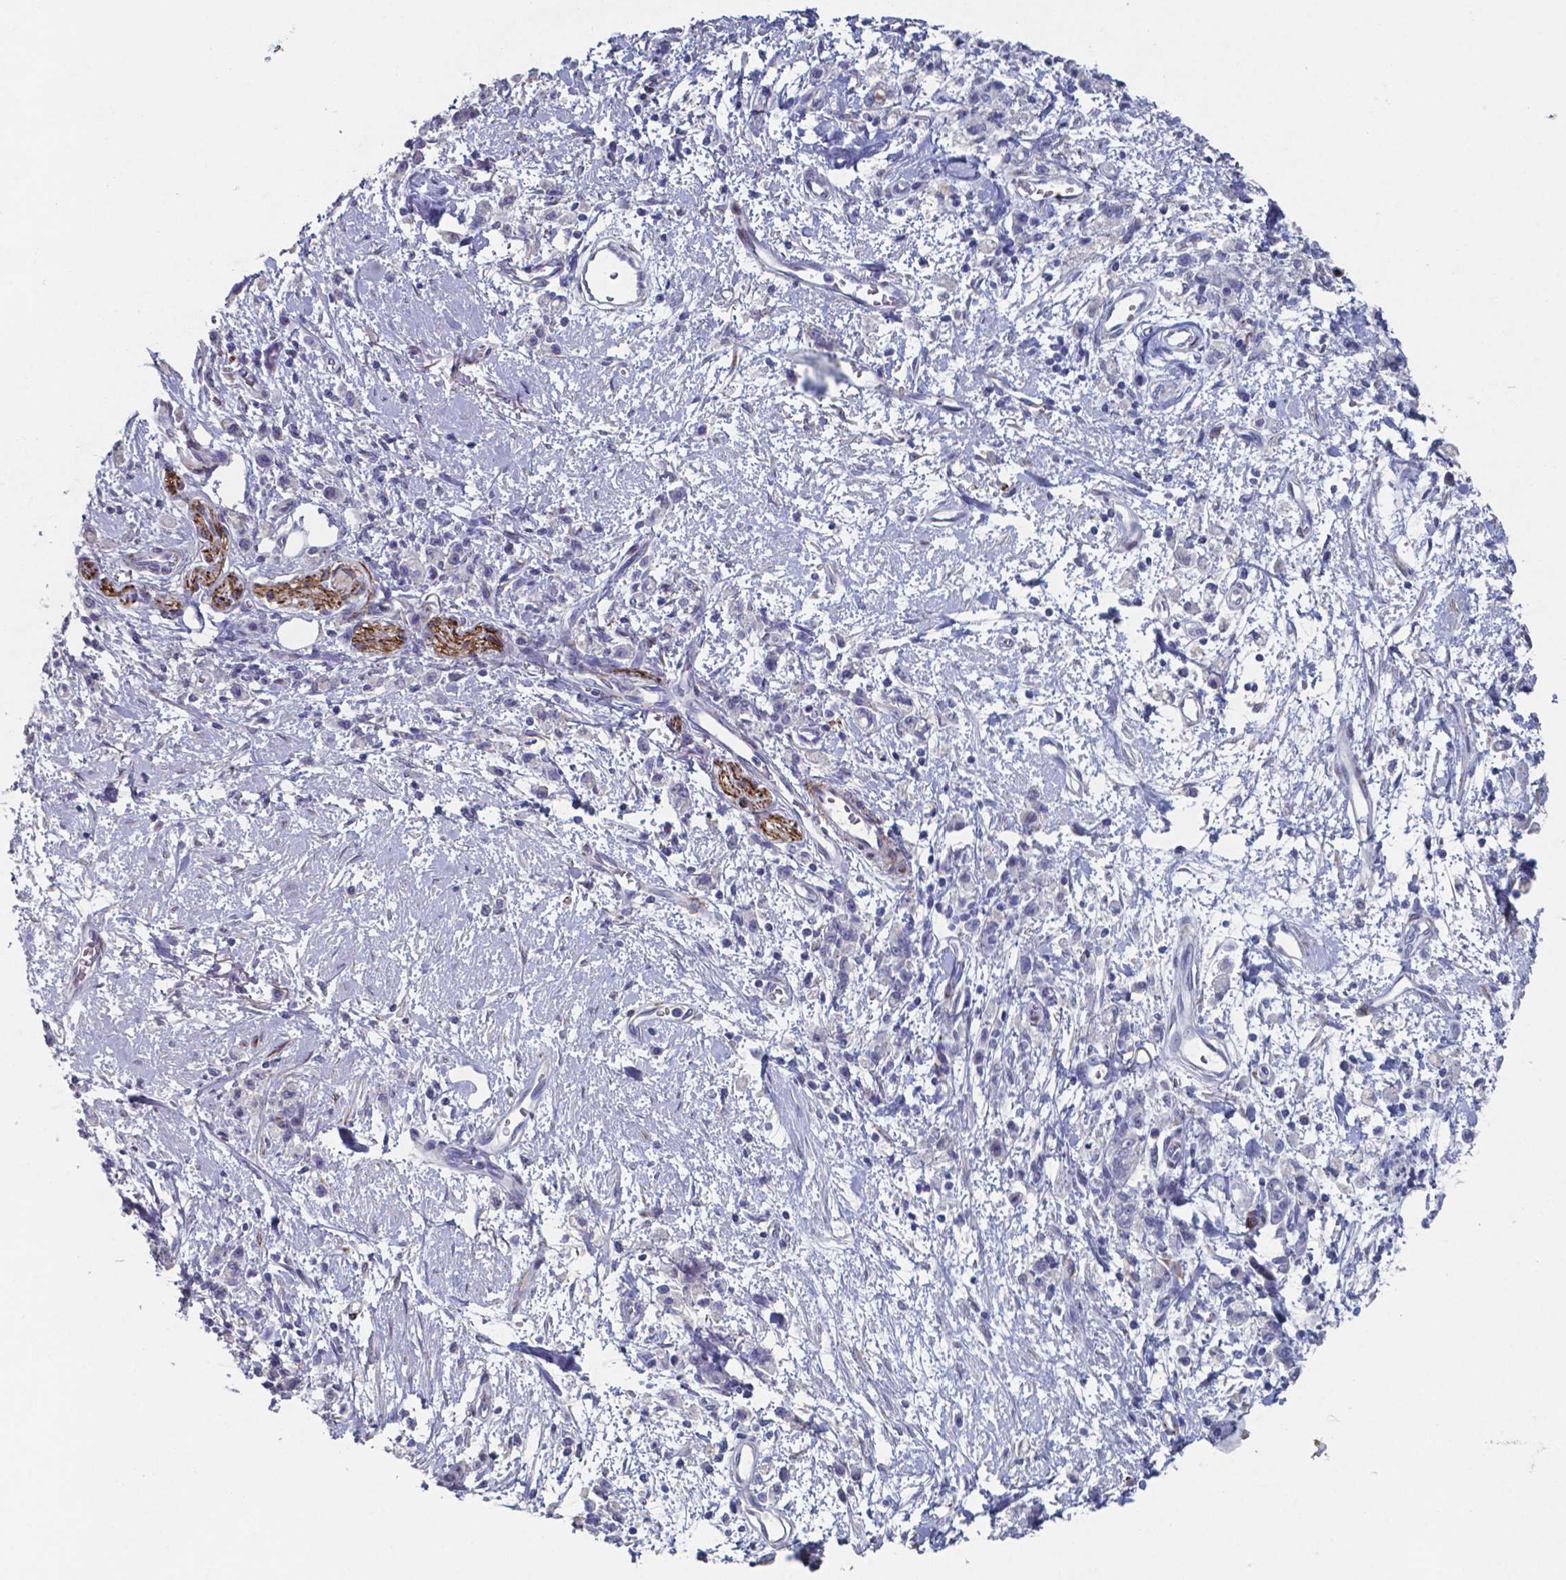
{"staining": {"intensity": "negative", "quantity": "none", "location": "none"}, "tissue": "stomach cancer", "cell_type": "Tumor cells", "image_type": "cancer", "snomed": [{"axis": "morphology", "description": "Adenocarcinoma, NOS"}, {"axis": "topography", "description": "Stomach"}], "caption": "Photomicrograph shows no protein expression in tumor cells of stomach cancer tissue.", "gene": "PLA2R1", "patient": {"sex": "male", "age": 77}}